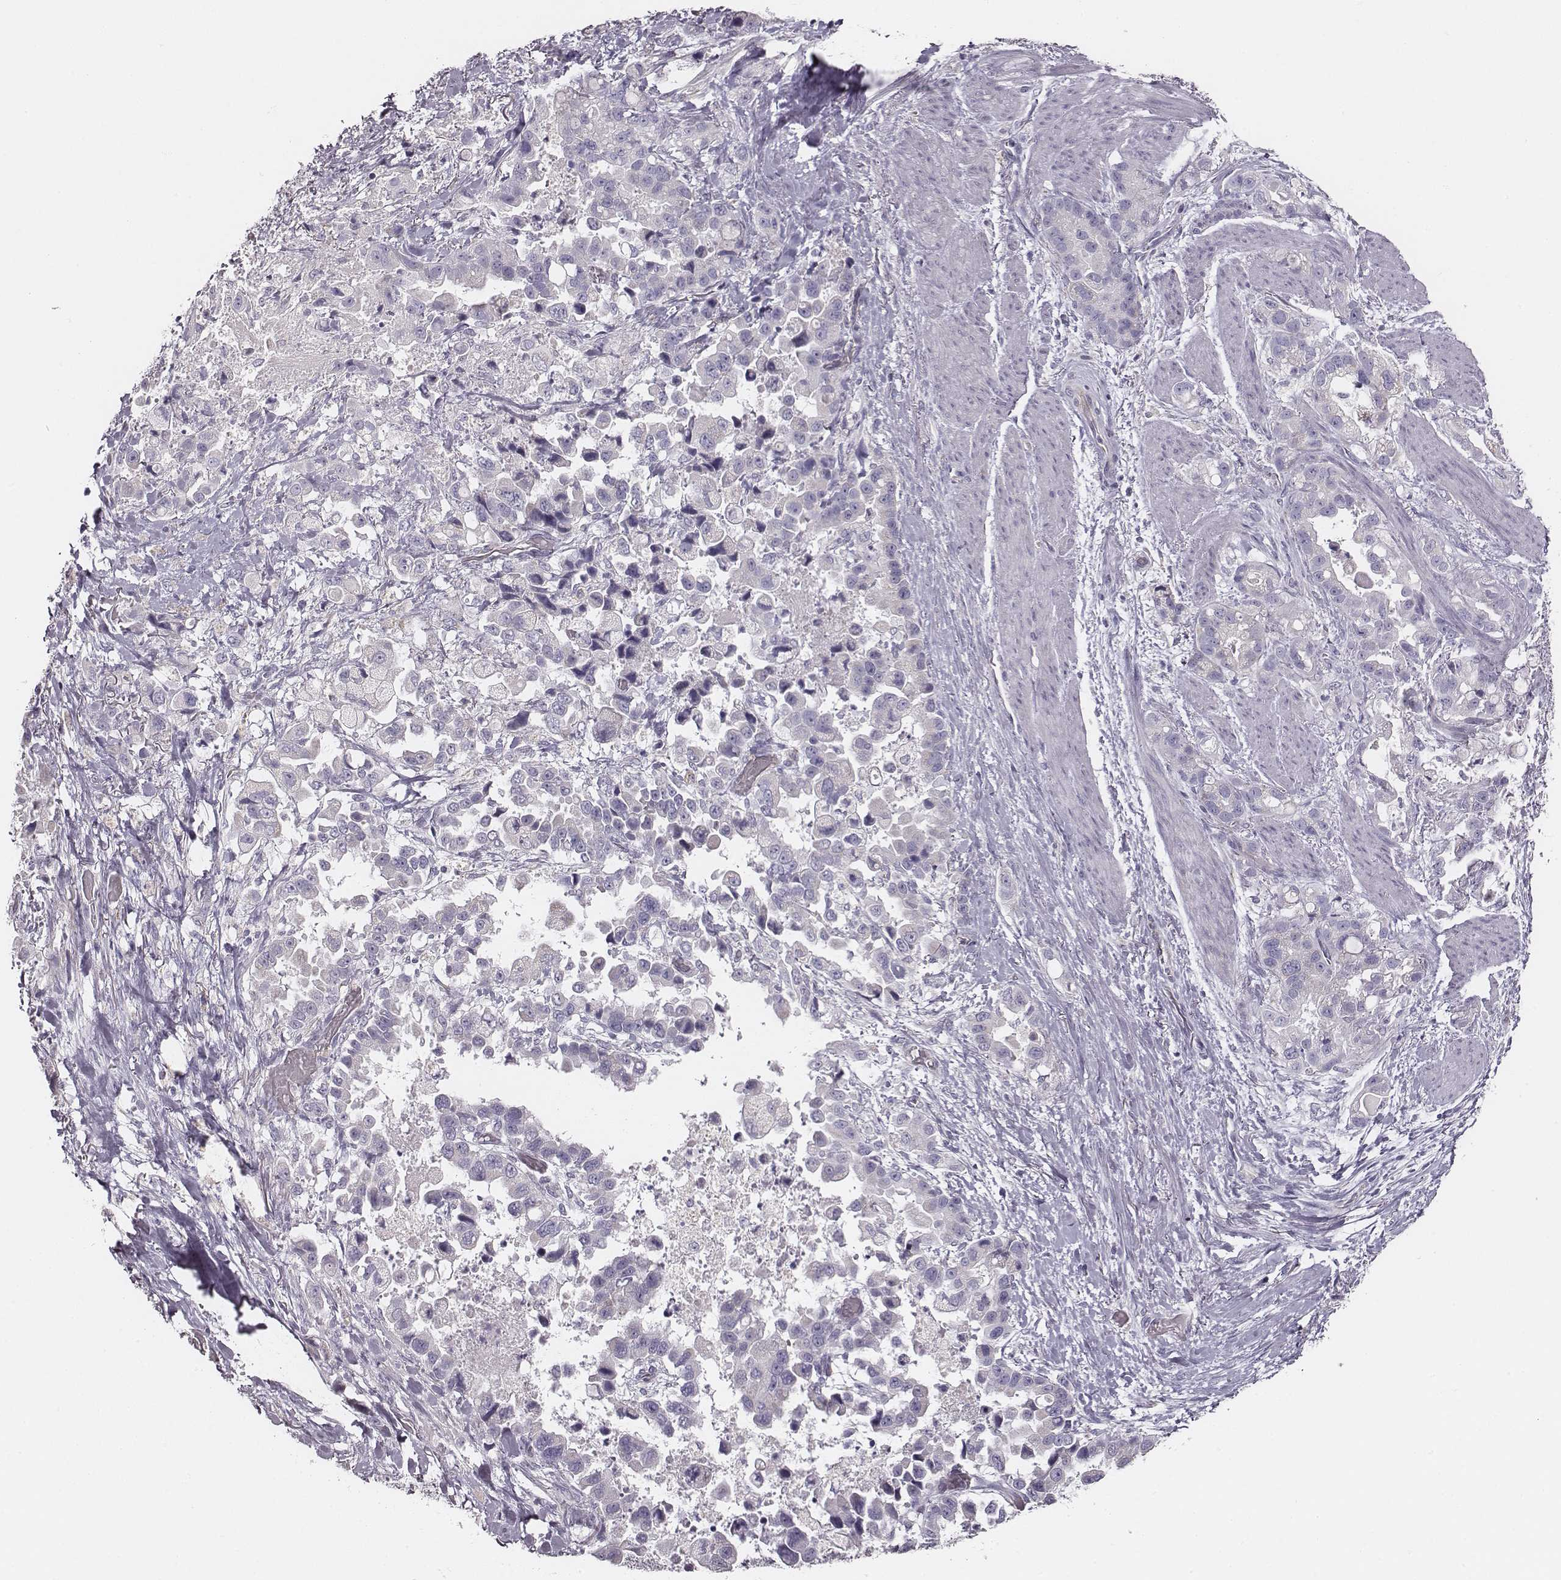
{"staining": {"intensity": "negative", "quantity": "none", "location": "none"}, "tissue": "stomach cancer", "cell_type": "Tumor cells", "image_type": "cancer", "snomed": [{"axis": "morphology", "description": "Adenocarcinoma, NOS"}, {"axis": "topography", "description": "Stomach"}], "caption": "Image shows no protein expression in tumor cells of stomach cancer (adenocarcinoma) tissue.", "gene": "UBL4B", "patient": {"sex": "male", "age": 59}}